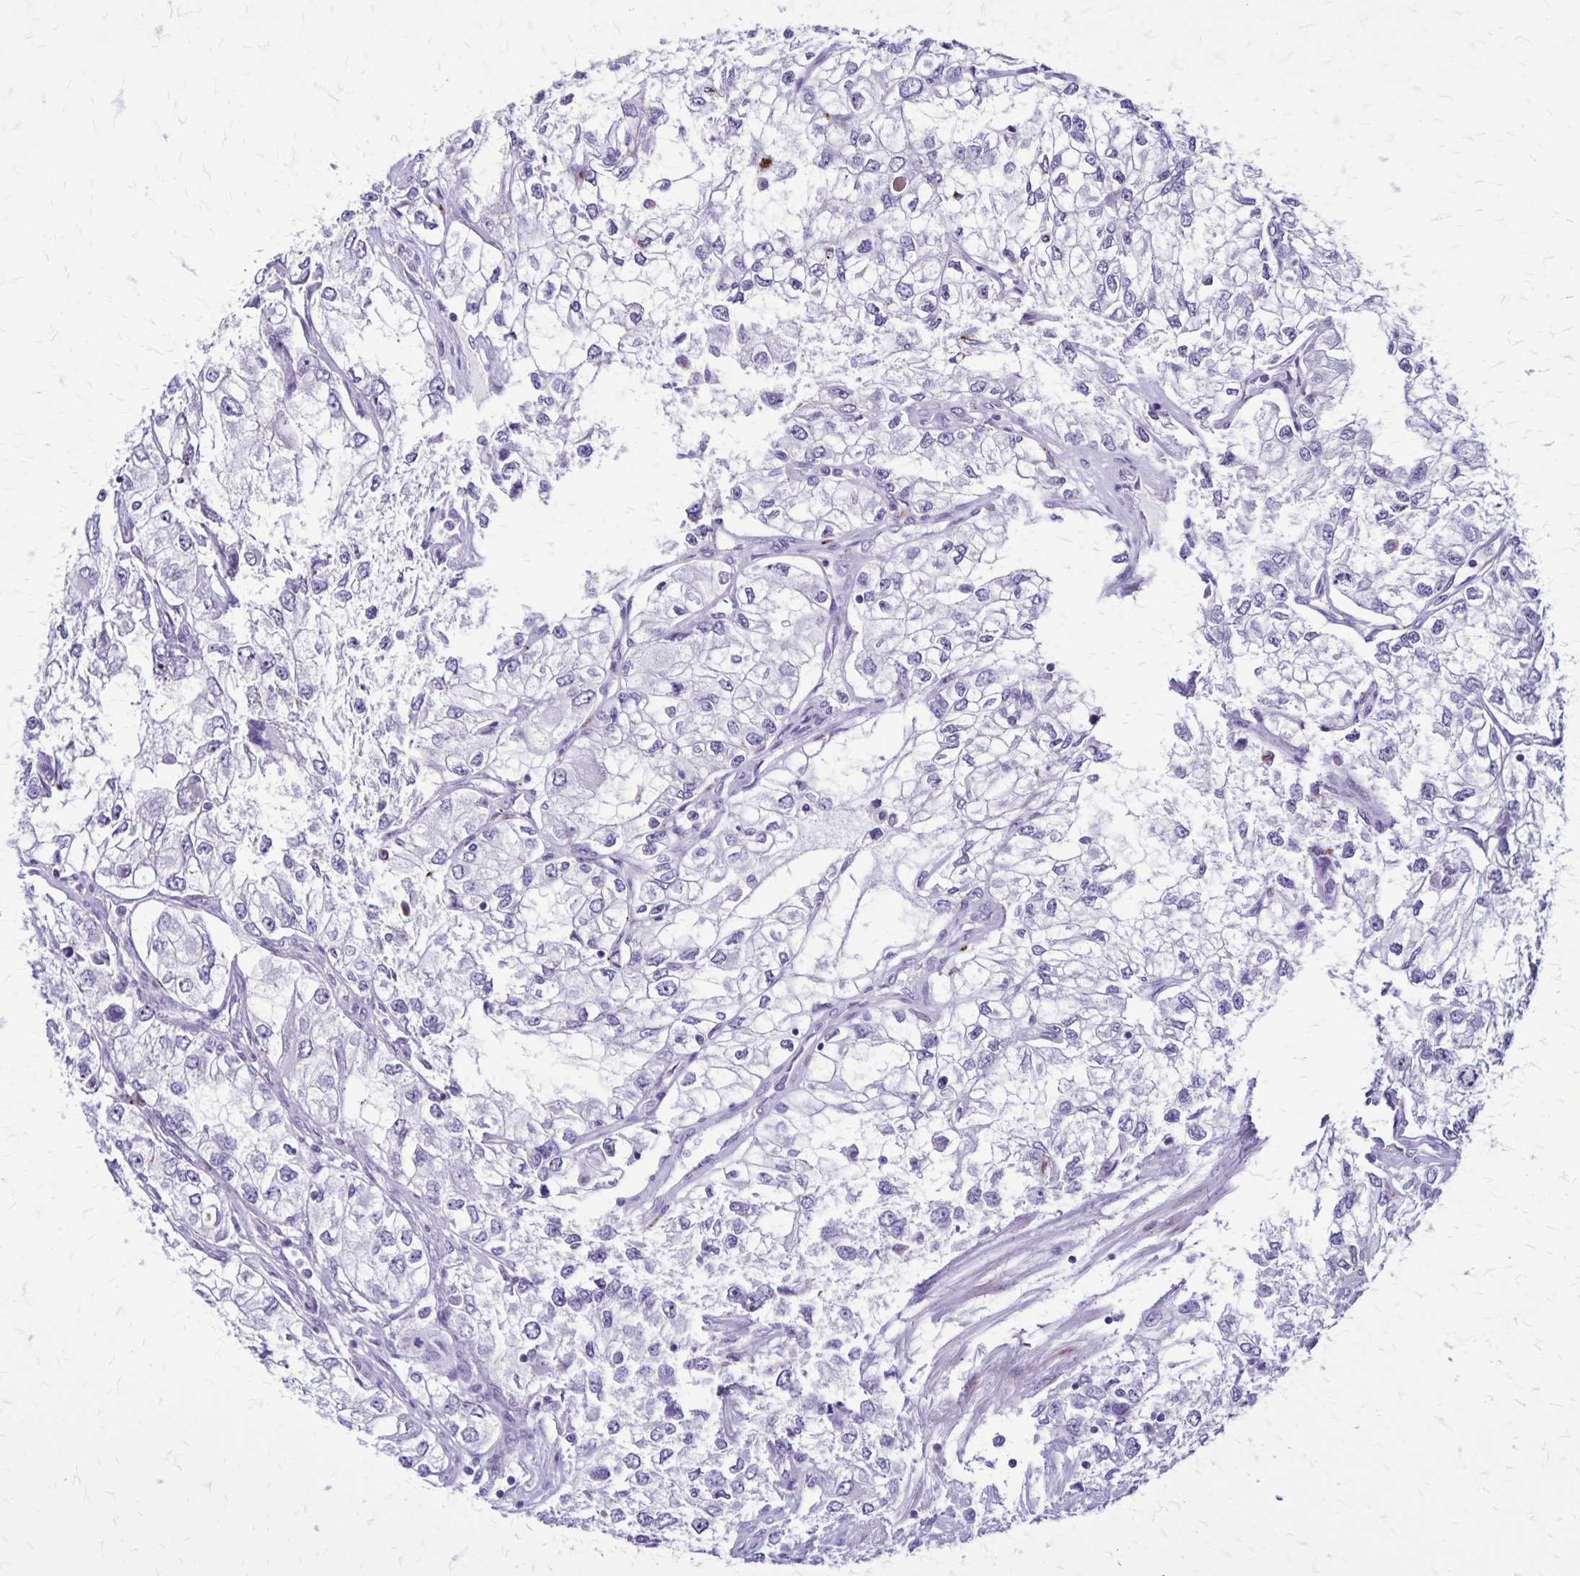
{"staining": {"intensity": "negative", "quantity": "none", "location": "none"}, "tissue": "renal cancer", "cell_type": "Tumor cells", "image_type": "cancer", "snomed": [{"axis": "morphology", "description": "Adenocarcinoma, NOS"}, {"axis": "topography", "description": "Kidney"}], "caption": "Renal cancer (adenocarcinoma) was stained to show a protein in brown. There is no significant staining in tumor cells.", "gene": "OR51B5", "patient": {"sex": "female", "age": 59}}